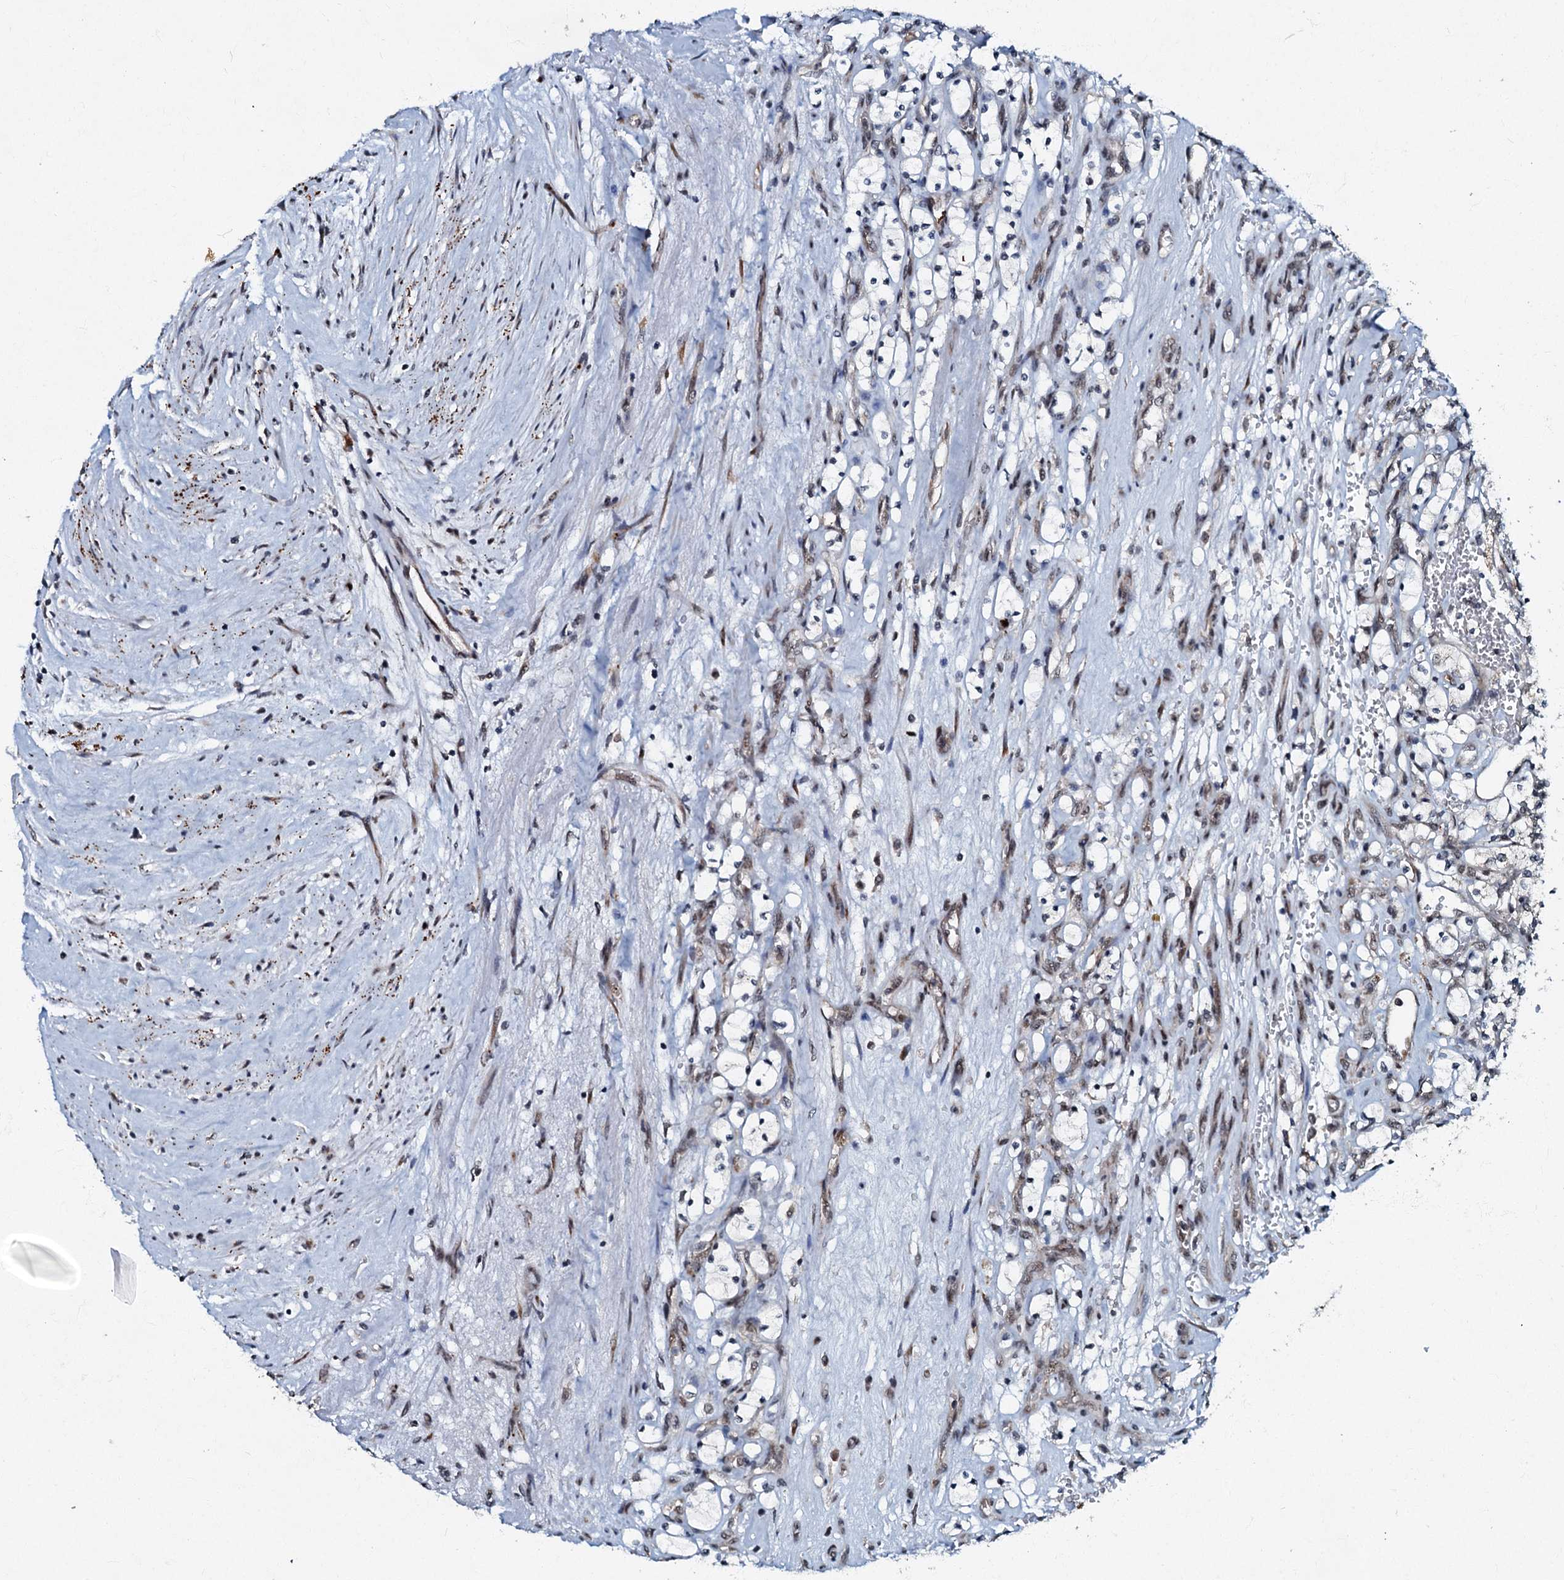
{"staining": {"intensity": "negative", "quantity": "none", "location": "none"}, "tissue": "renal cancer", "cell_type": "Tumor cells", "image_type": "cancer", "snomed": [{"axis": "morphology", "description": "Adenocarcinoma, NOS"}, {"axis": "topography", "description": "Kidney"}], "caption": "The micrograph reveals no significant expression in tumor cells of renal cancer (adenocarcinoma).", "gene": "C18orf32", "patient": {"sex": "female", "age": 69}}